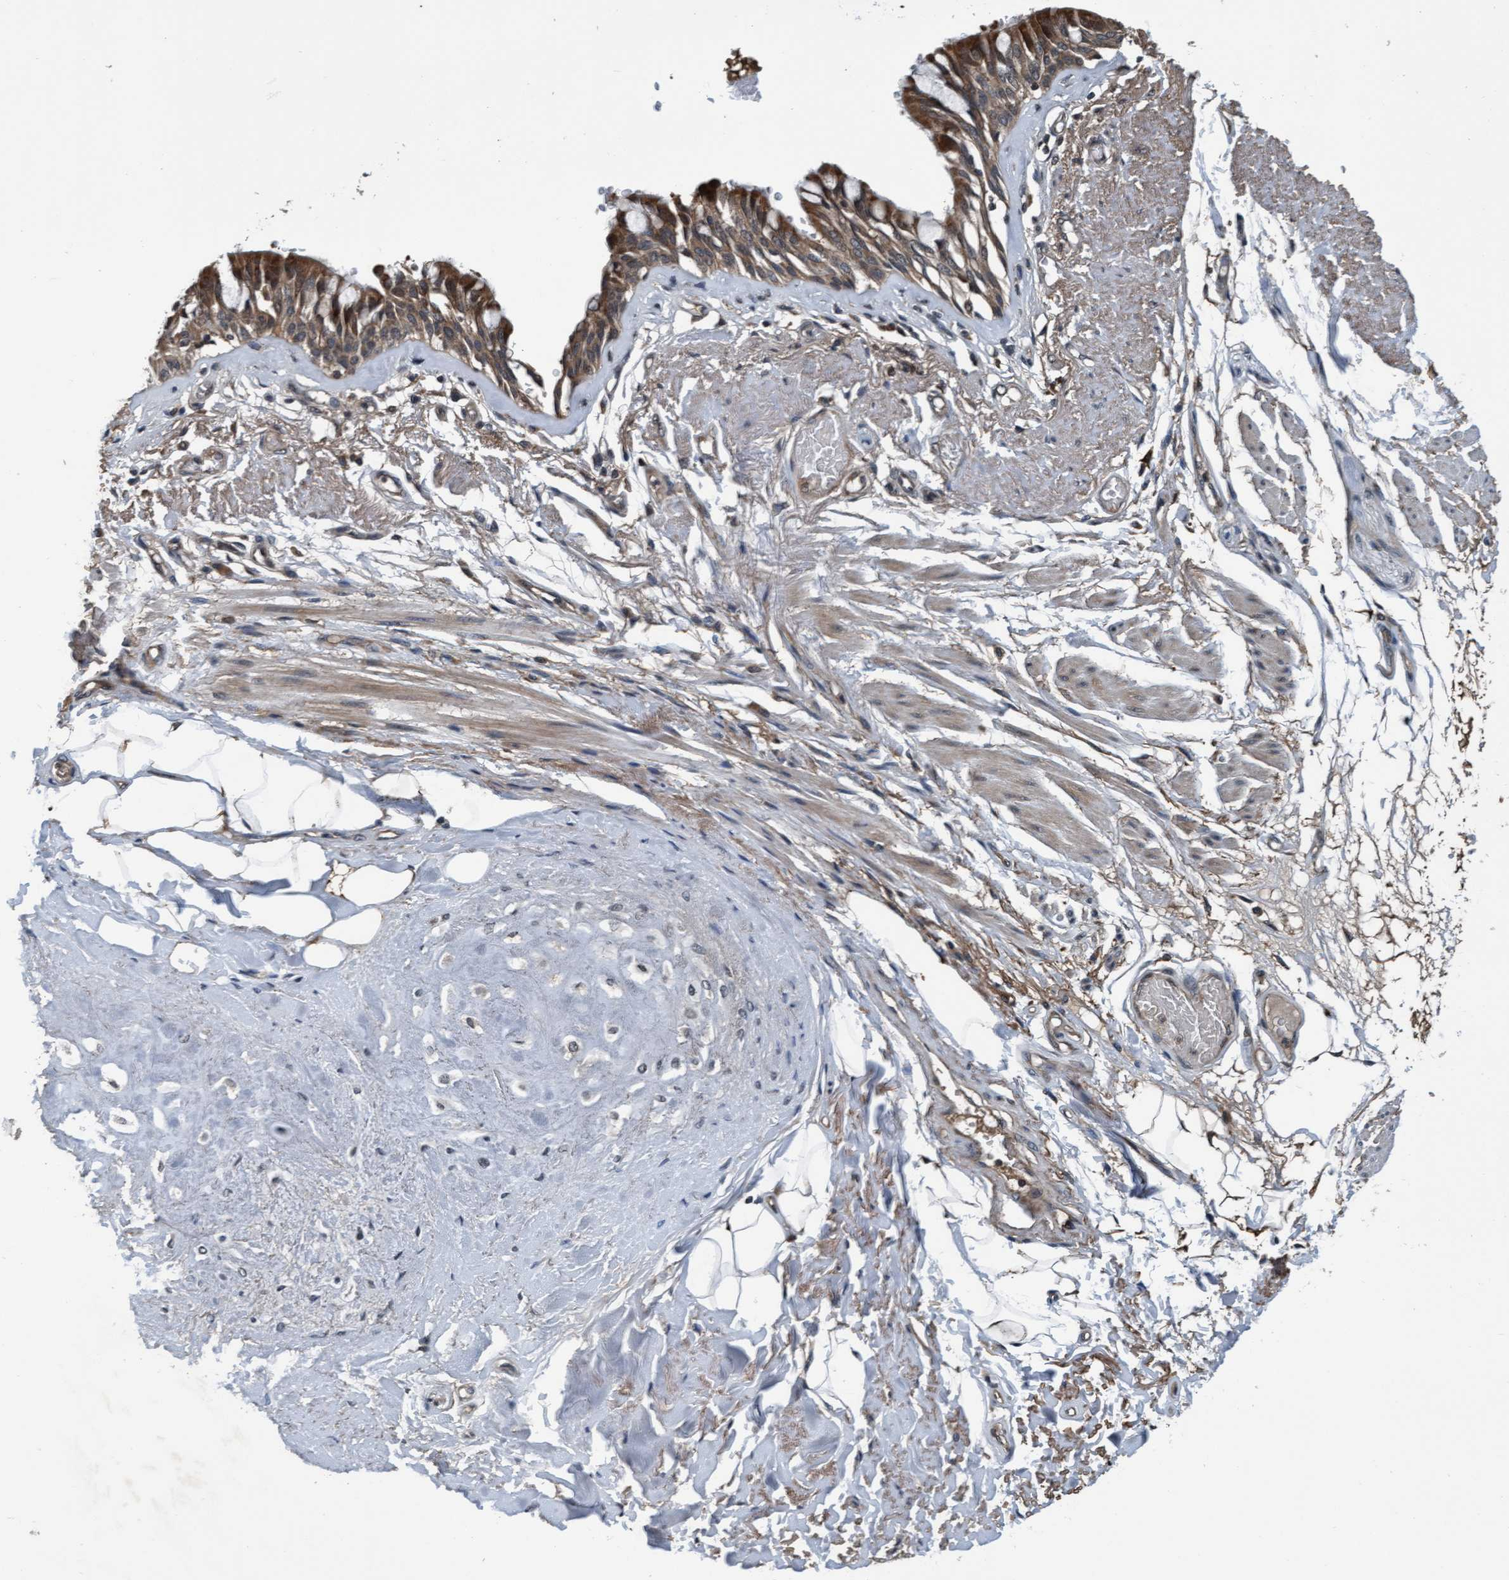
{"staining": {"intensity": "strong", "quantity": ">75%", "location": "cytoplasmic/membranous"}, "tissue": "bronchus", "cell_type": "Respiratory epithelial cells", "image_type": "normal", "snomed": [{"axis": "morphology", "description": "Normal tissue, NOS"}, {"axis": "topography", "description": "Bronchus"}], "caption": "Immunohistochemistry (IHC) of normal human bronchus reveals high levels of strong cytoplasmic/membranous positivity in approximately >75% of respiratory epithelial cells.", "gene": "WASF1", "patient": {"sex": "male", "age": 66}}